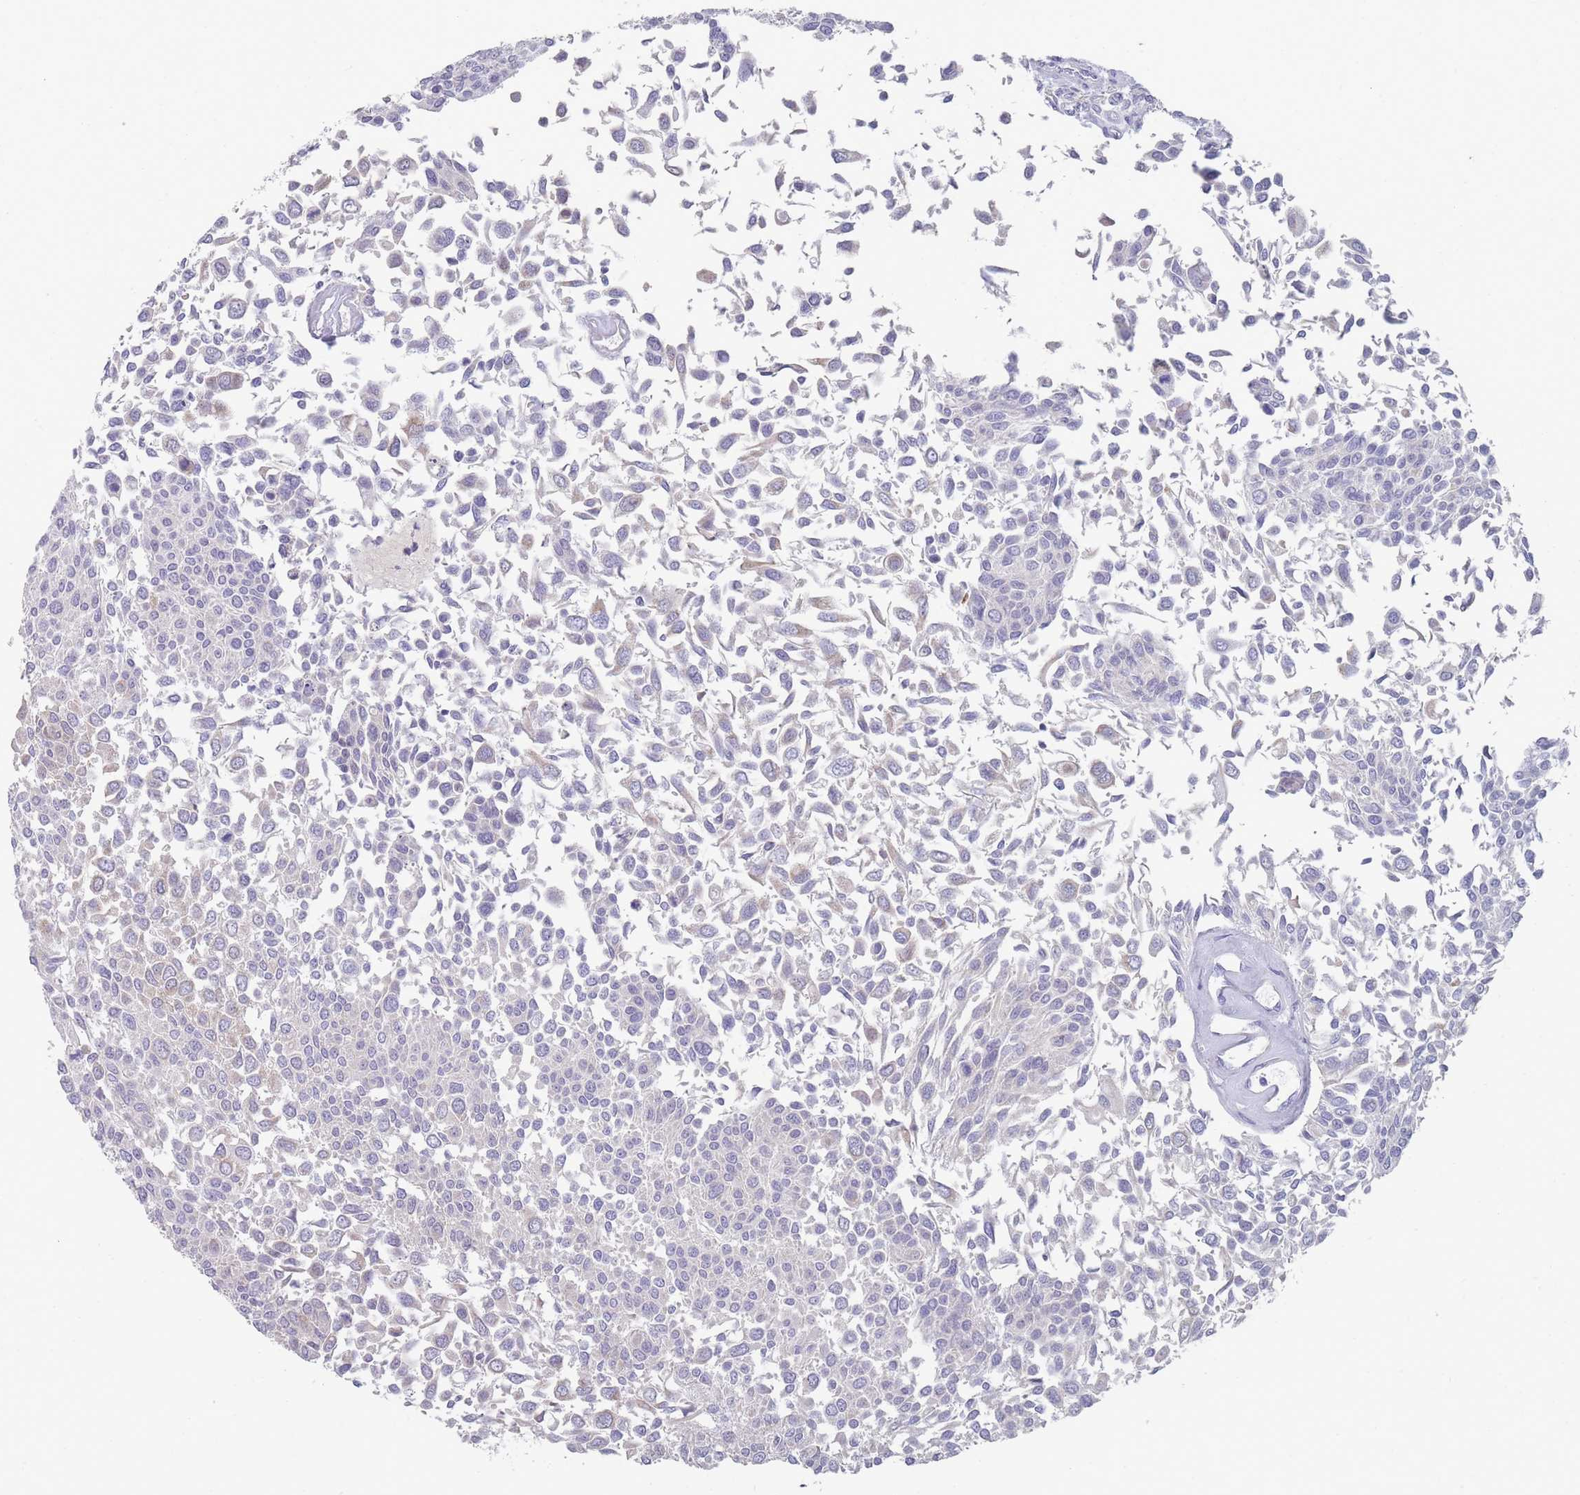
{"staining": {"intensity": "negative", "quantity": "none", "location": "none"}, "tissue": "urothelial cancer", "cell_type": "Tumor cells", "image_type": "cancer", "snomed": [{"axis": "morphology", "description": "Urothelial carcinoma, NOS"}, {"axis": "topography", "description": "Urinary bladder"}], "caption": "The photomicrograph reveals no significant staining in tumor cells of urothelial cancer.", "gene": "MRPS14", "patient": {"sex": "male", "age": 55}}